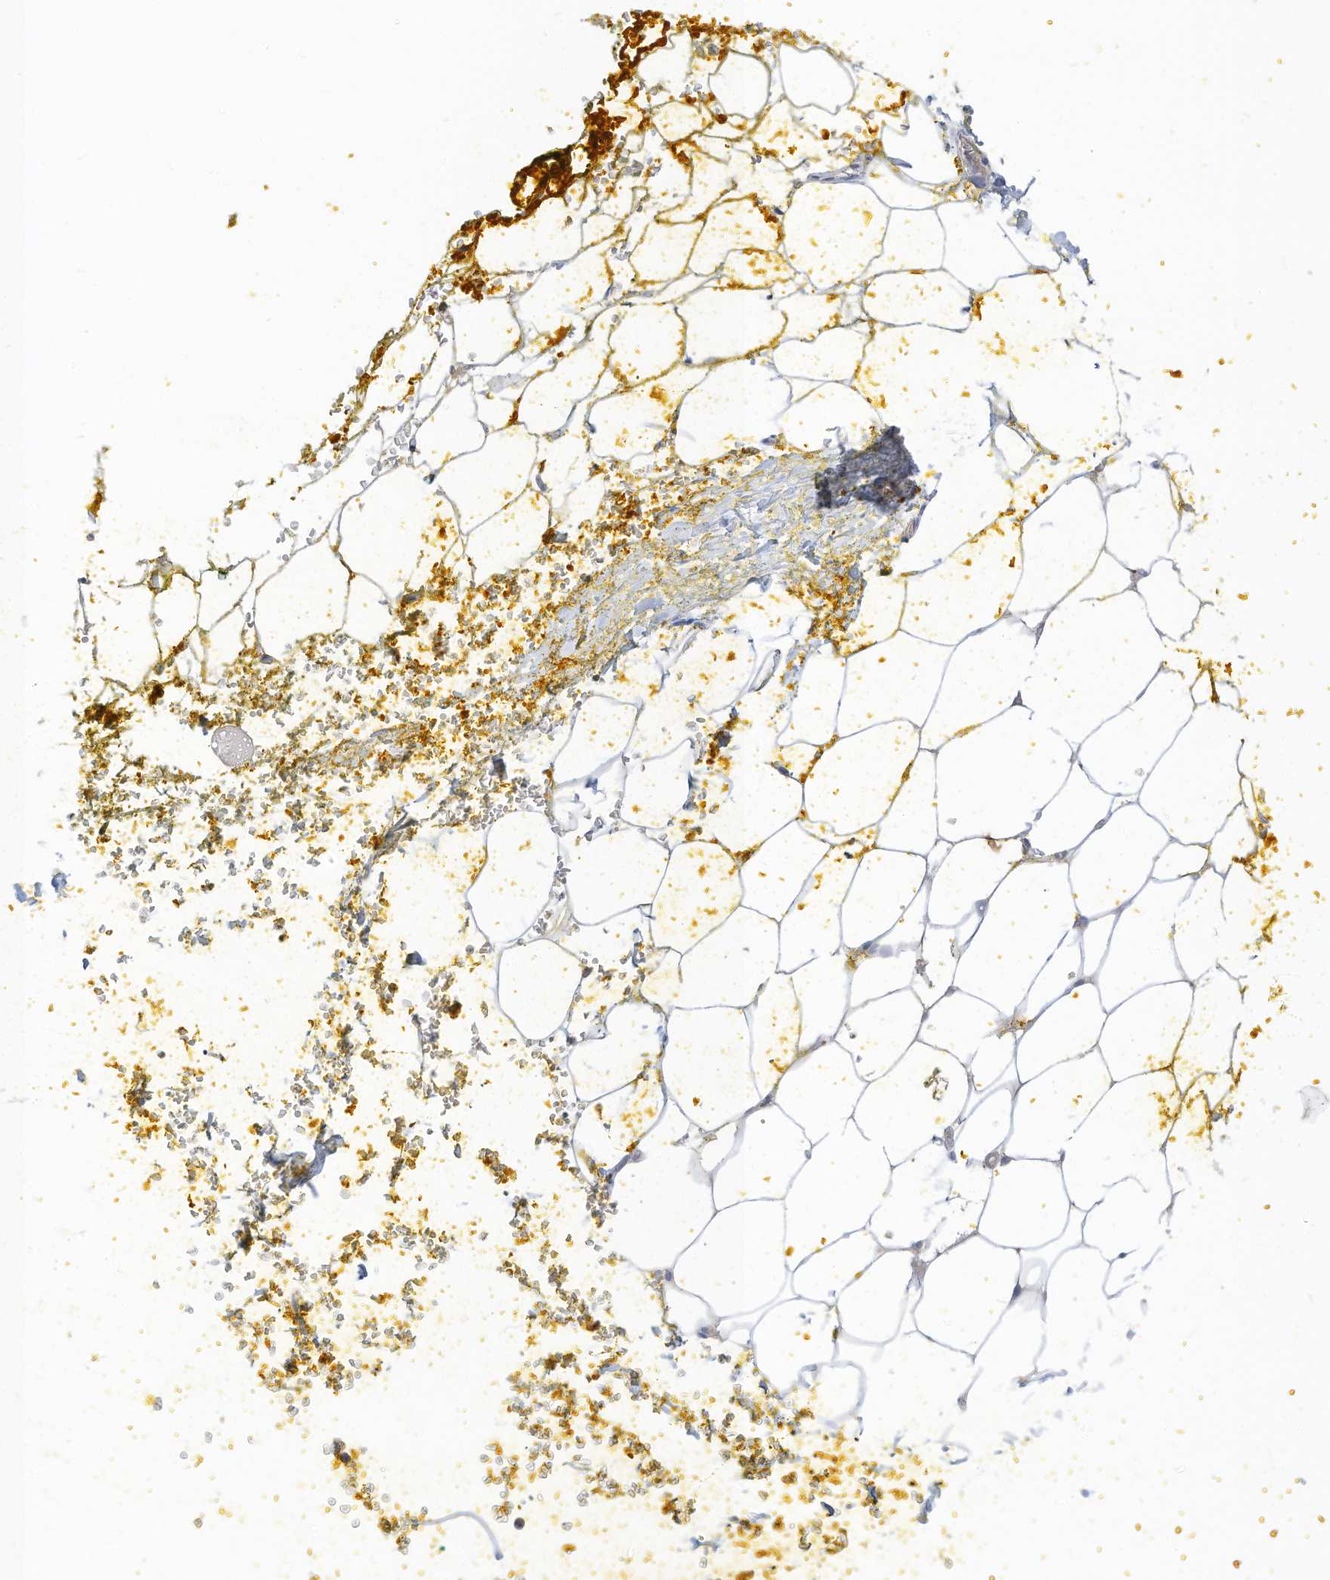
{"staining": {"intensity": "negative", "quantity": "none", "location": "none"}, "tissue": "adipose tissue", "cell_type": "Adipocytes", "image_type": "normal", "snomed": [{"axis": "morphology", "description": "Normal tissue, NOS"}, {"axis": "morphology", "description": "Adenocarcinoma, Low grade"}, {"axis": "topography", "description": "Prostate"}, {"axis": "topography", "description": "Peripheral nerve tissue"}], "caption": "Human adipose tissue stained for a protein using immunohistochemistry exhibits no positivity in adipocytes.", "gene": "RASA2", "patient": {"sex": "male", "age": 63}}